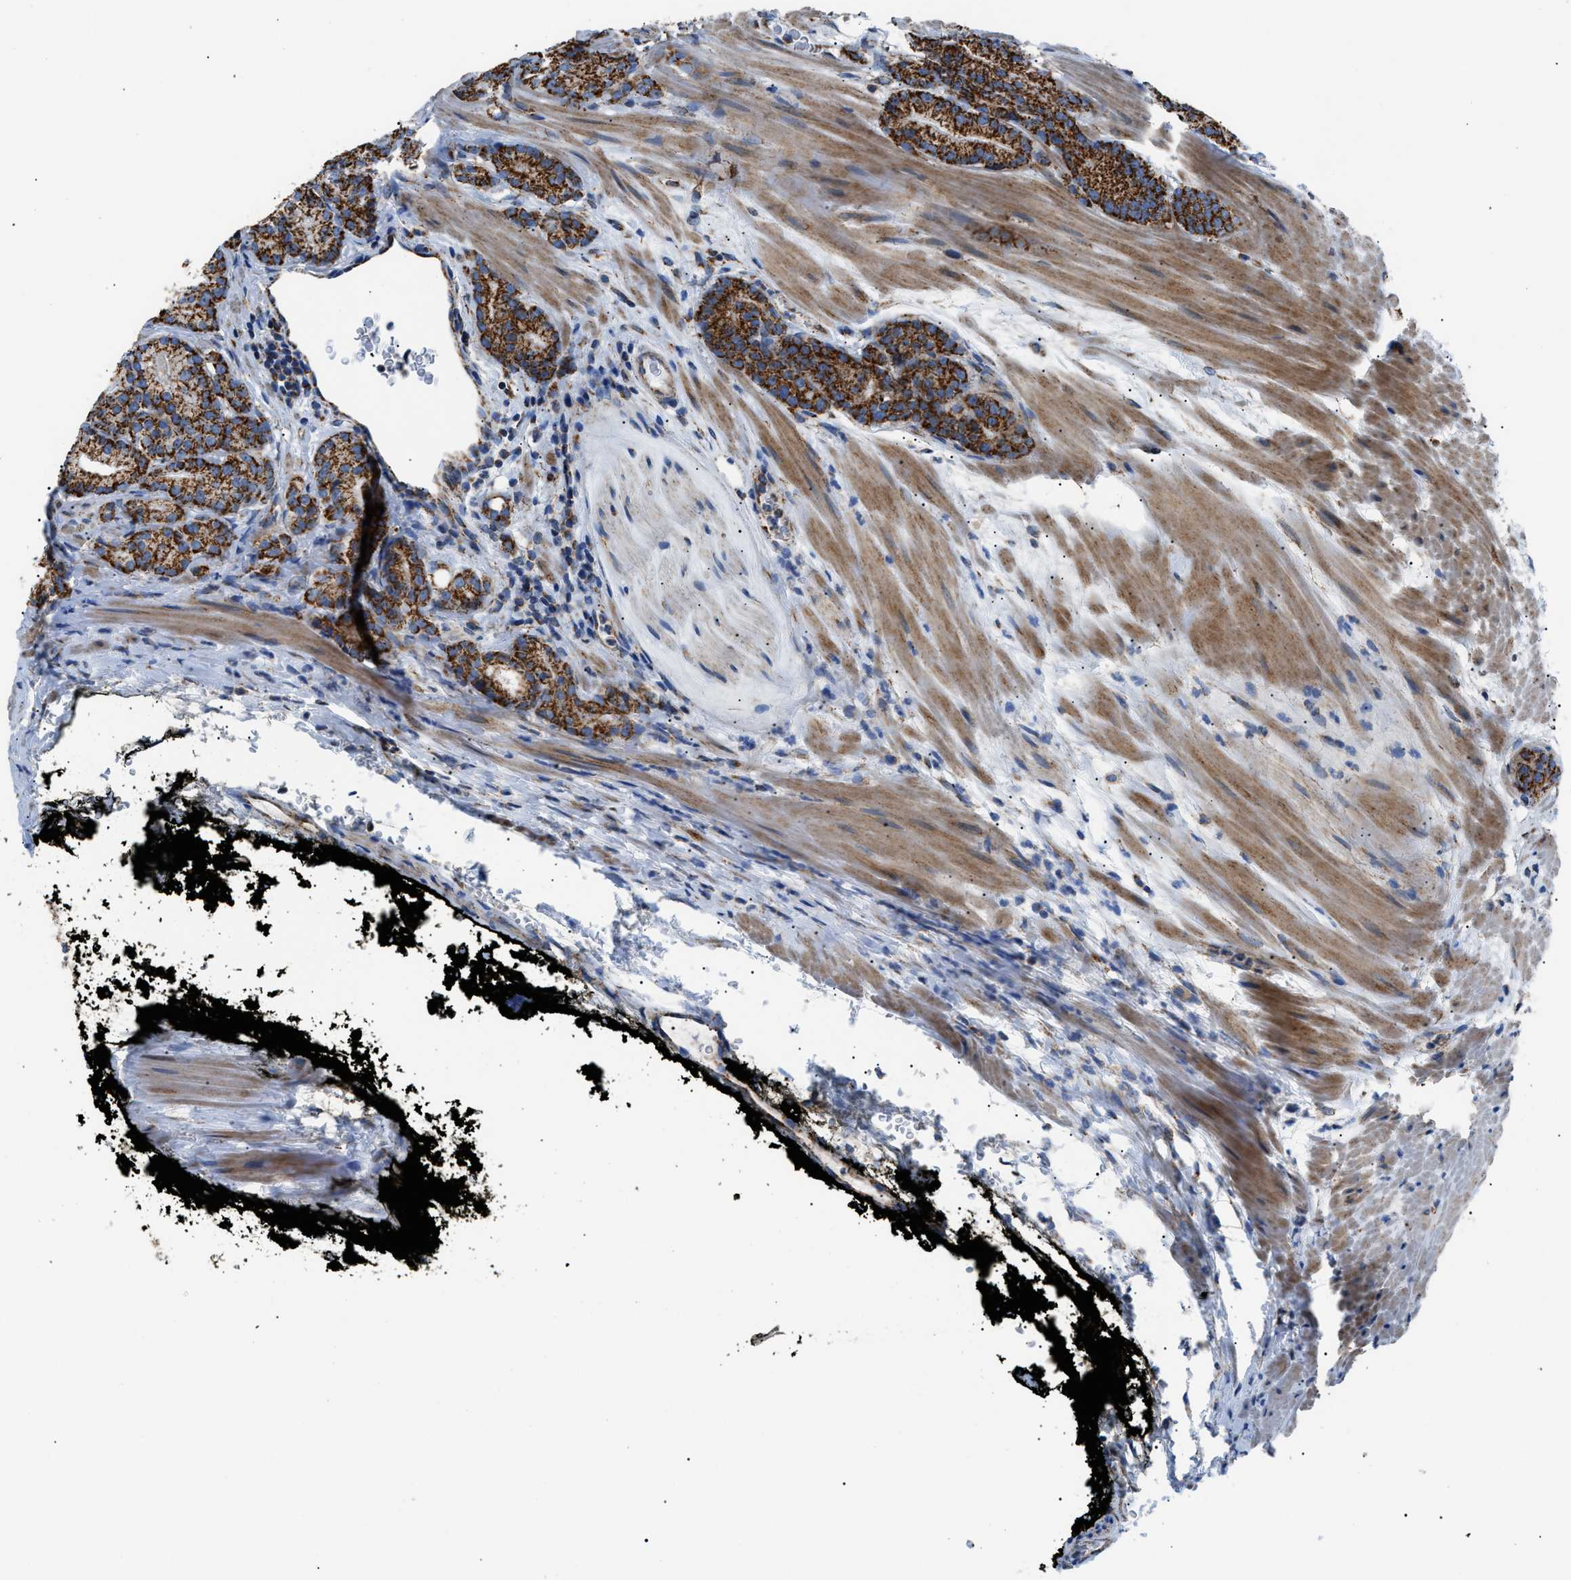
{"staining": {"intensity": "strong", "quantity": ">75%", "location": "cytoplasmic/membranous"}, "tissue": "prostate cancer", "cell_type": "Tumor cells", "image_type": "cancer", "snomed": [{"axis": "morphology", "description": "Adenocarcinoma, High grade"}, {"axis": "topography", "description": "Prostate"}], "caption": "Tumor cells reveal high levels of strong cytoplasmic/membranous positivity in approximately >75% of cells in prostate cancer (adenocarcinoma (high-grade)).", "gene": "PHB2", "patient": {"sex": "male", "age": 61}}